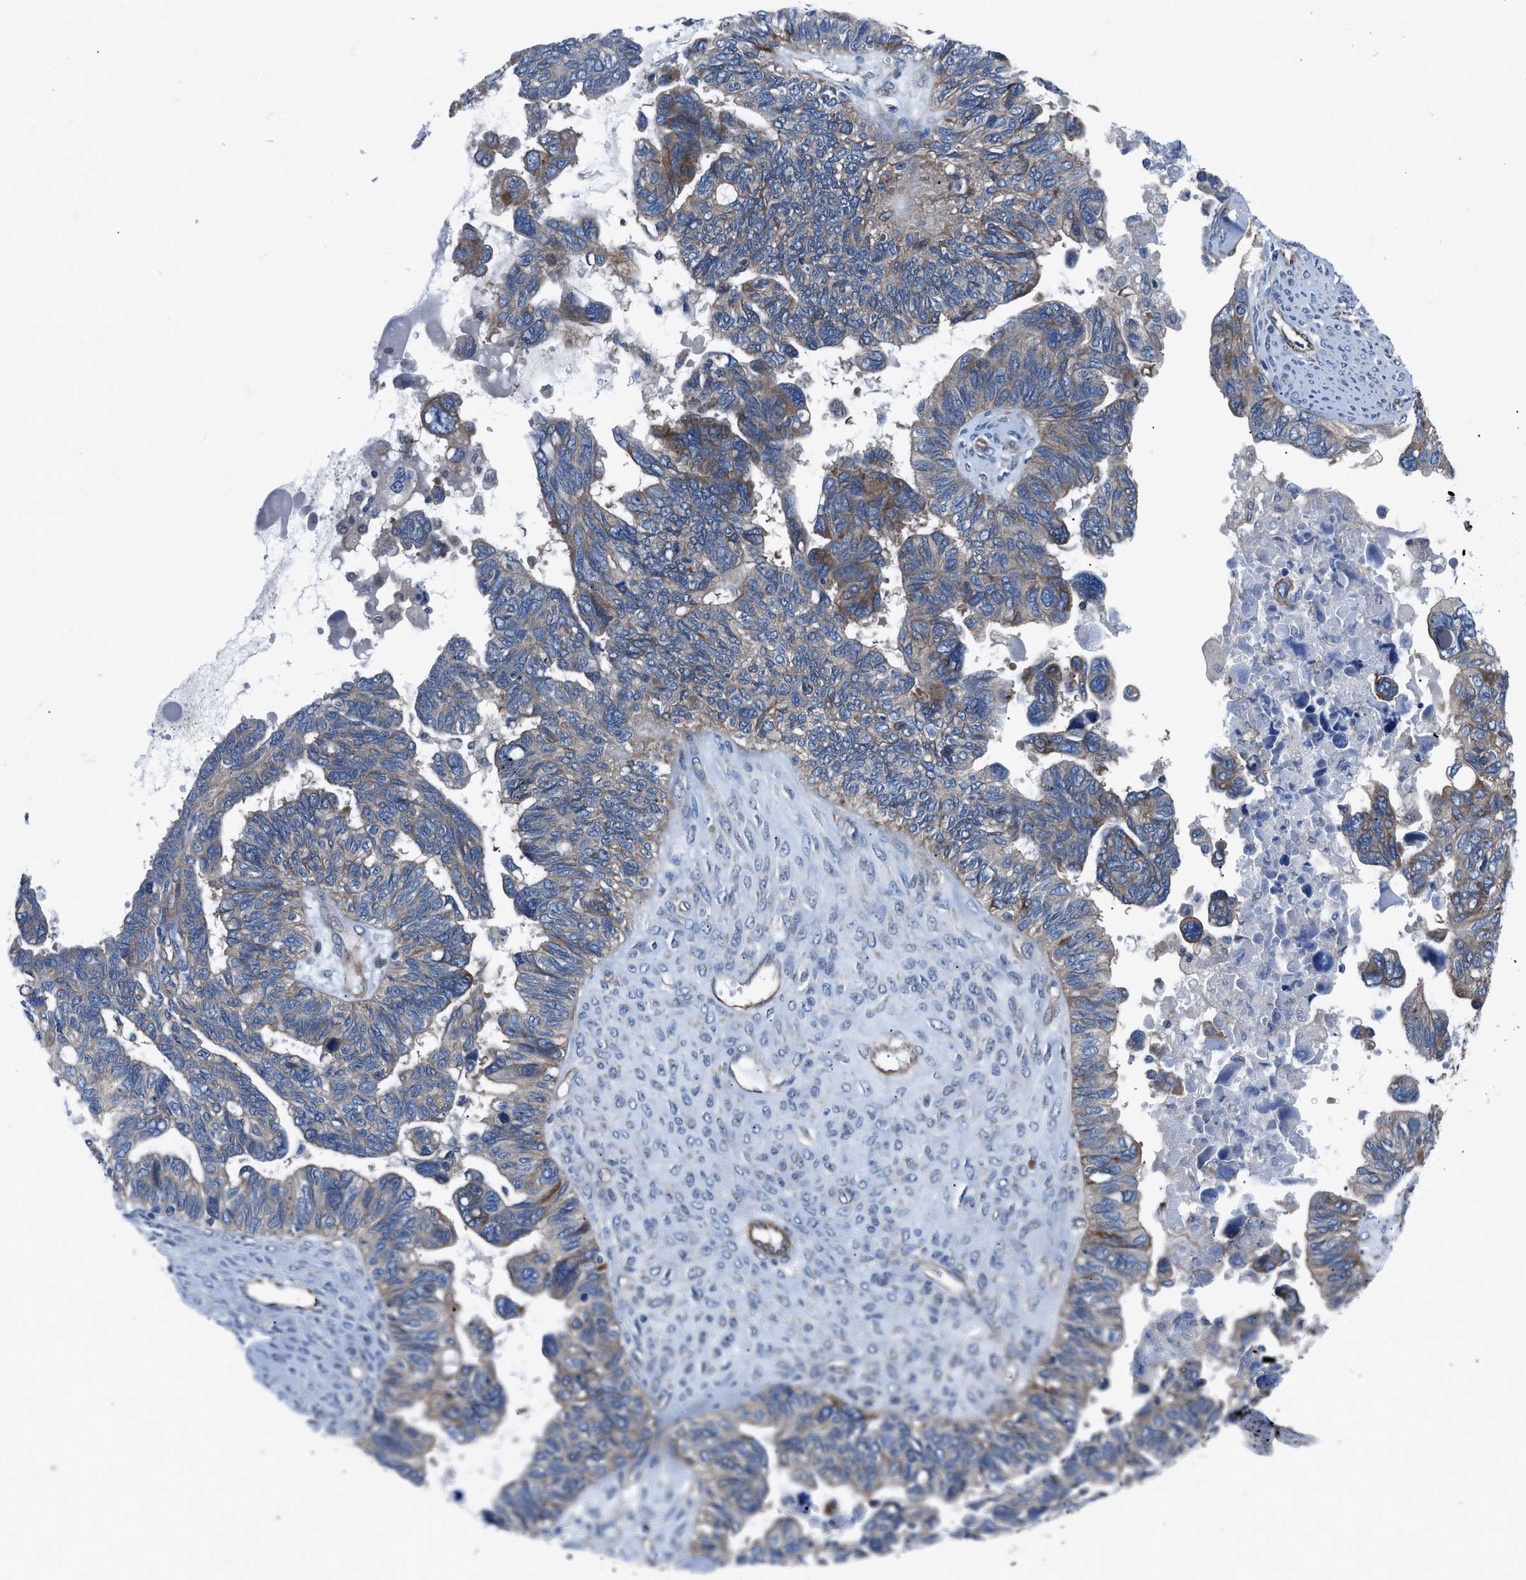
{"staining": {"intensity": "weak", "quantity": ">75%", "location": "cytoplasmic/membranous"}, "tissue": "ovarian cancer", "cell_type": "Tumor cells", "image_type": "cancer", "snomed": [{"axis": "morphology", "description": "Cystadenocarcinoma, serous, NOS"}, {"axis": "topography", "description": "Ovary"}], "caption": "This image demonstrates ovarian cancer stained with immunohistochemistry (IHC) to label a protein in brown. The cytoplasmic/membranous of tumor cells show weak positivity for the protein. Nuclei are counter-stained blue.", "gene": "TRIP4", "patient": {"sex": "female", "age": 79}}